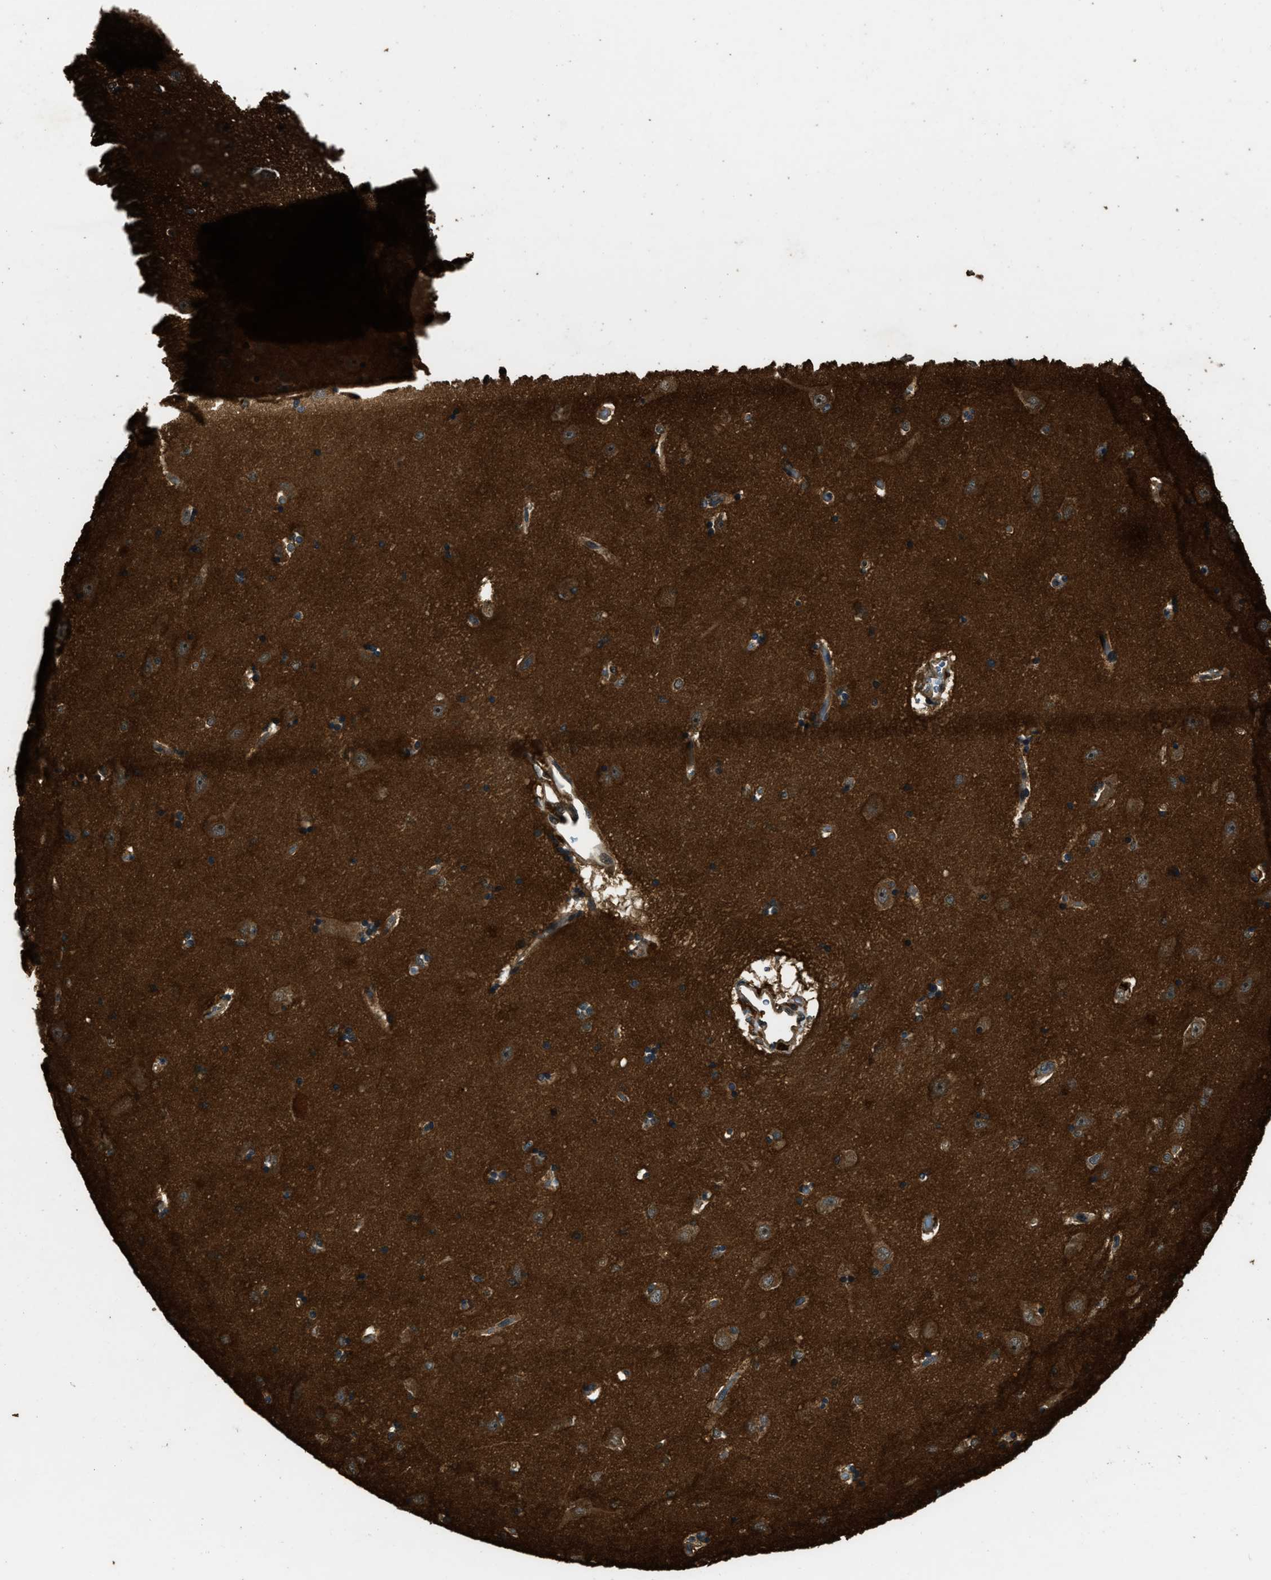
{"staining": {"intensity": "moderate", "quantity": ">75%", "location": "cytoplasmic/membranous"}, "tissue": "hippocampus", "cell_type": "Glial cells", "image_type": "normal", "snomed": [{"axis": "morphology", "description": "Normal tissue, NOS"}, {"axis": "topography", "description": "Hippocampus"}], "caption": "A histopathology image showing moderate cytoplasmic/membranous staining in about >75% of glial cells in normal hippocampus, as visualized by brown immunohistochemical staining.", "gene": "RAP2A", "patient": {"sex": "male", "age": 45}}